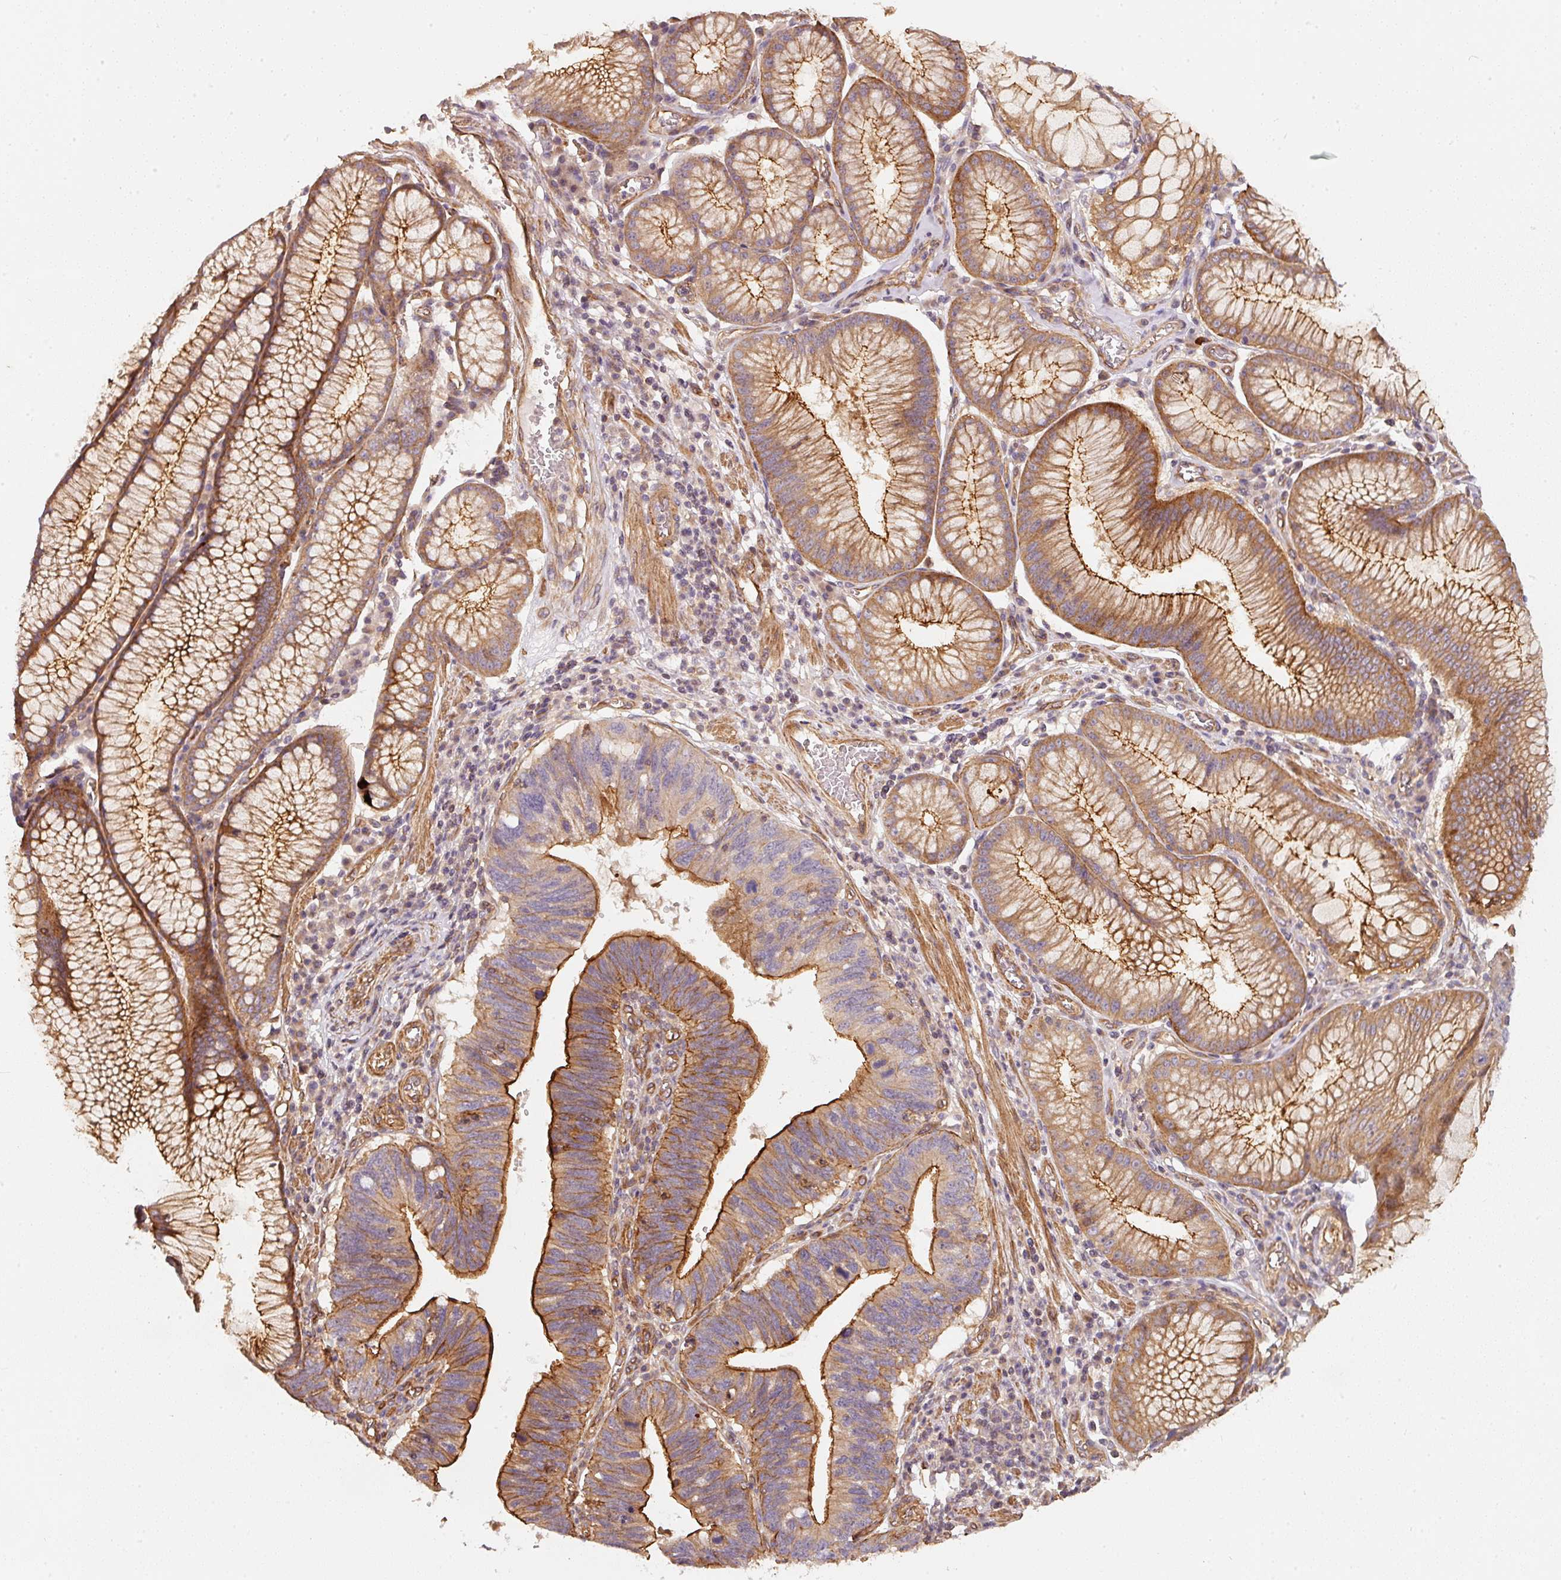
{"staining": {"intensity": "strong", "quantity": "25%-75%", "location": "cytoplasmic/membranous"}, "tissue": "stomach cancer", "cell_type": "Tumor cells", "image_type": "cancer", "snomed": [{"axis": "morphology", "description": "Adenocarcinoma, NOS"}, {"axis": "topography", "description": "Stomach"}], "caption": "Stomach cancer (adenocarcinoma) was stained to show a protein in brown. There is high levels of strong cytoplasmic/membranous expression in about 25%-75% of tumor cells.", "gene": "CEP95", "patient": {"sex": "male", "age": 59}}